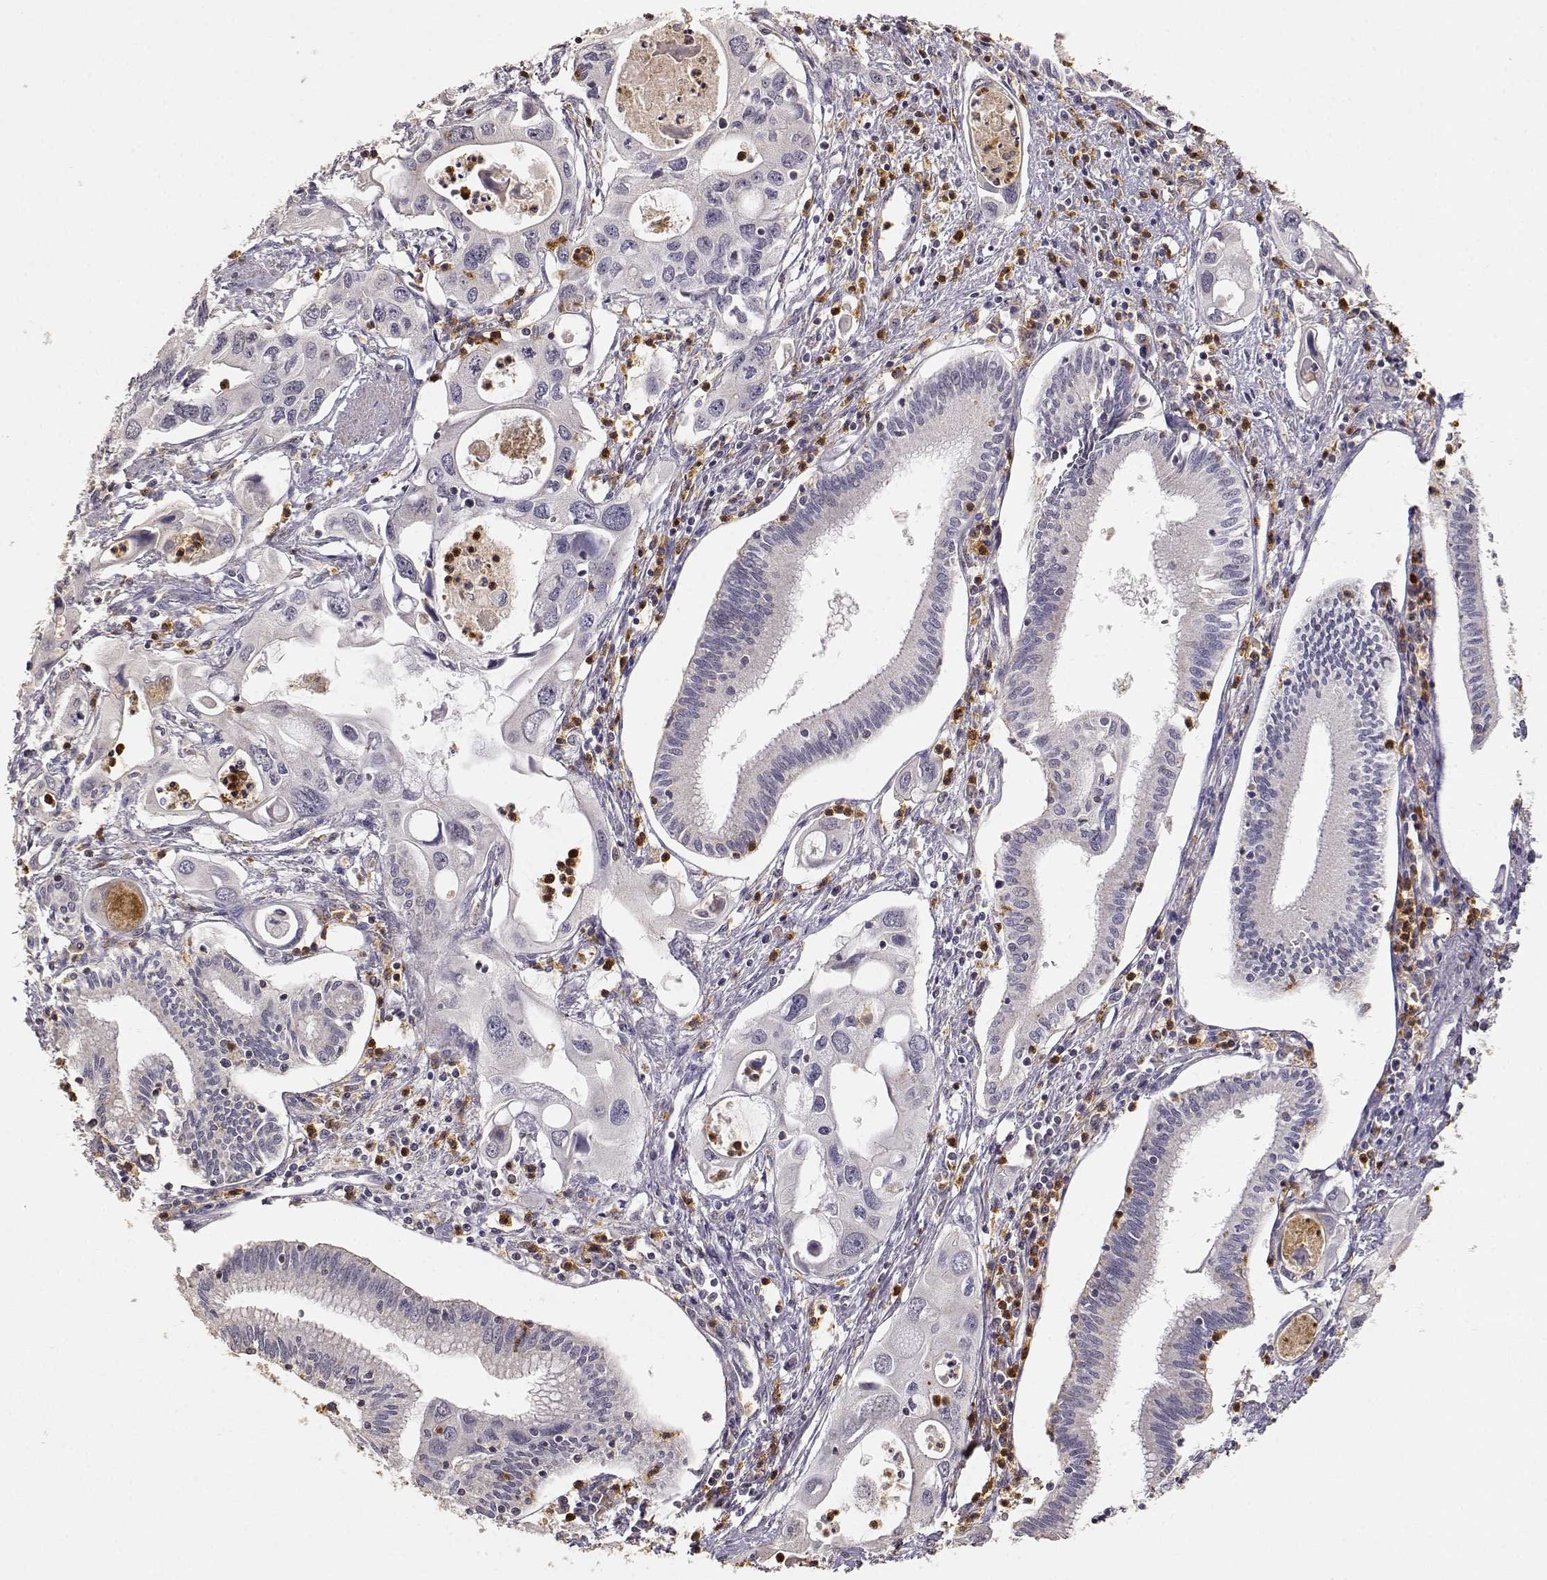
{"staining": {"intensity": "negative", "quantity": "none", "location": "none"}, "tissue": "pancreatic cancer", "cell_type": "Tumor cells", "image_type": "cancer", "snomed": [{"axis": "morphology", "description": "Adenocarcinoma, NOS"}, {"axis": "topography", "description": "Pancreas"}], "caption": "High power microscopy micrograph of an immunohistochemistry (IHC) image of adenocarcinoma (pancreatic), revealing no significant positivity in tumor cells. (DAB immunohistochemistry visualized using brightfield microscopy, high magnification).", "gene": "TNFRSF10C", "patient": {"sex": "male", "age": 60}}